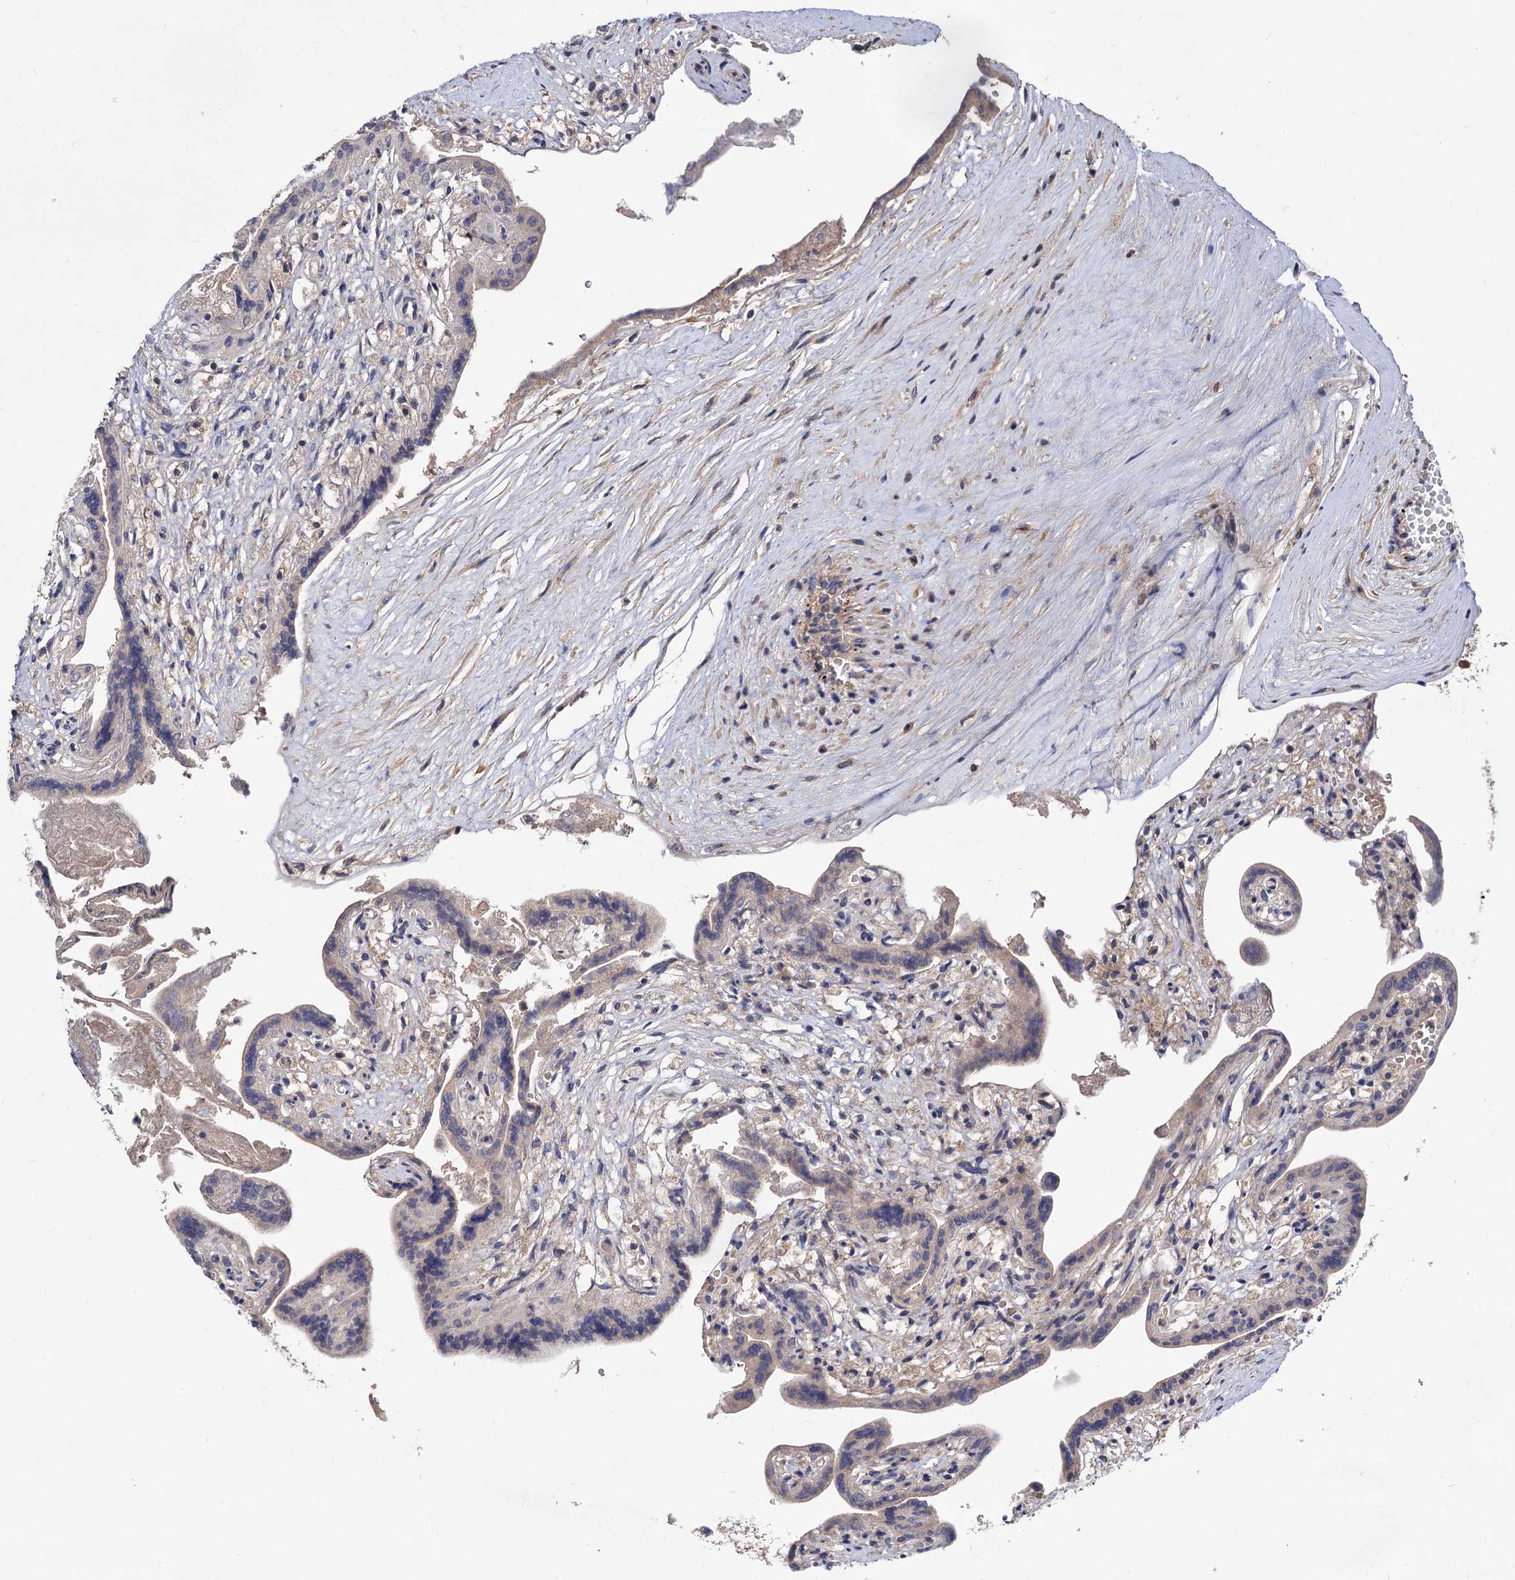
{"staining": {"intensity": "moderate", "quantity": "25%-75%", "location": "cytoplasmic/membranous"}, "tissue": "placenta", "cell_type": "Trophoblastic cells", "image_type": "normal", "snomed": [{"axis": "morphology", "description": "Normal tissue, NOS"}, {"axis": "topography", "description": "Placenta"}], "caption": "IHC image of normal human placenta stained for a protein (brown), which shows medium levels of moderate cytoplasmic/membranous staining in about 25%-75% of trophoblastic cells.", "gene": "MICAL2", "patient": {"sex": "female", "age": 37}}